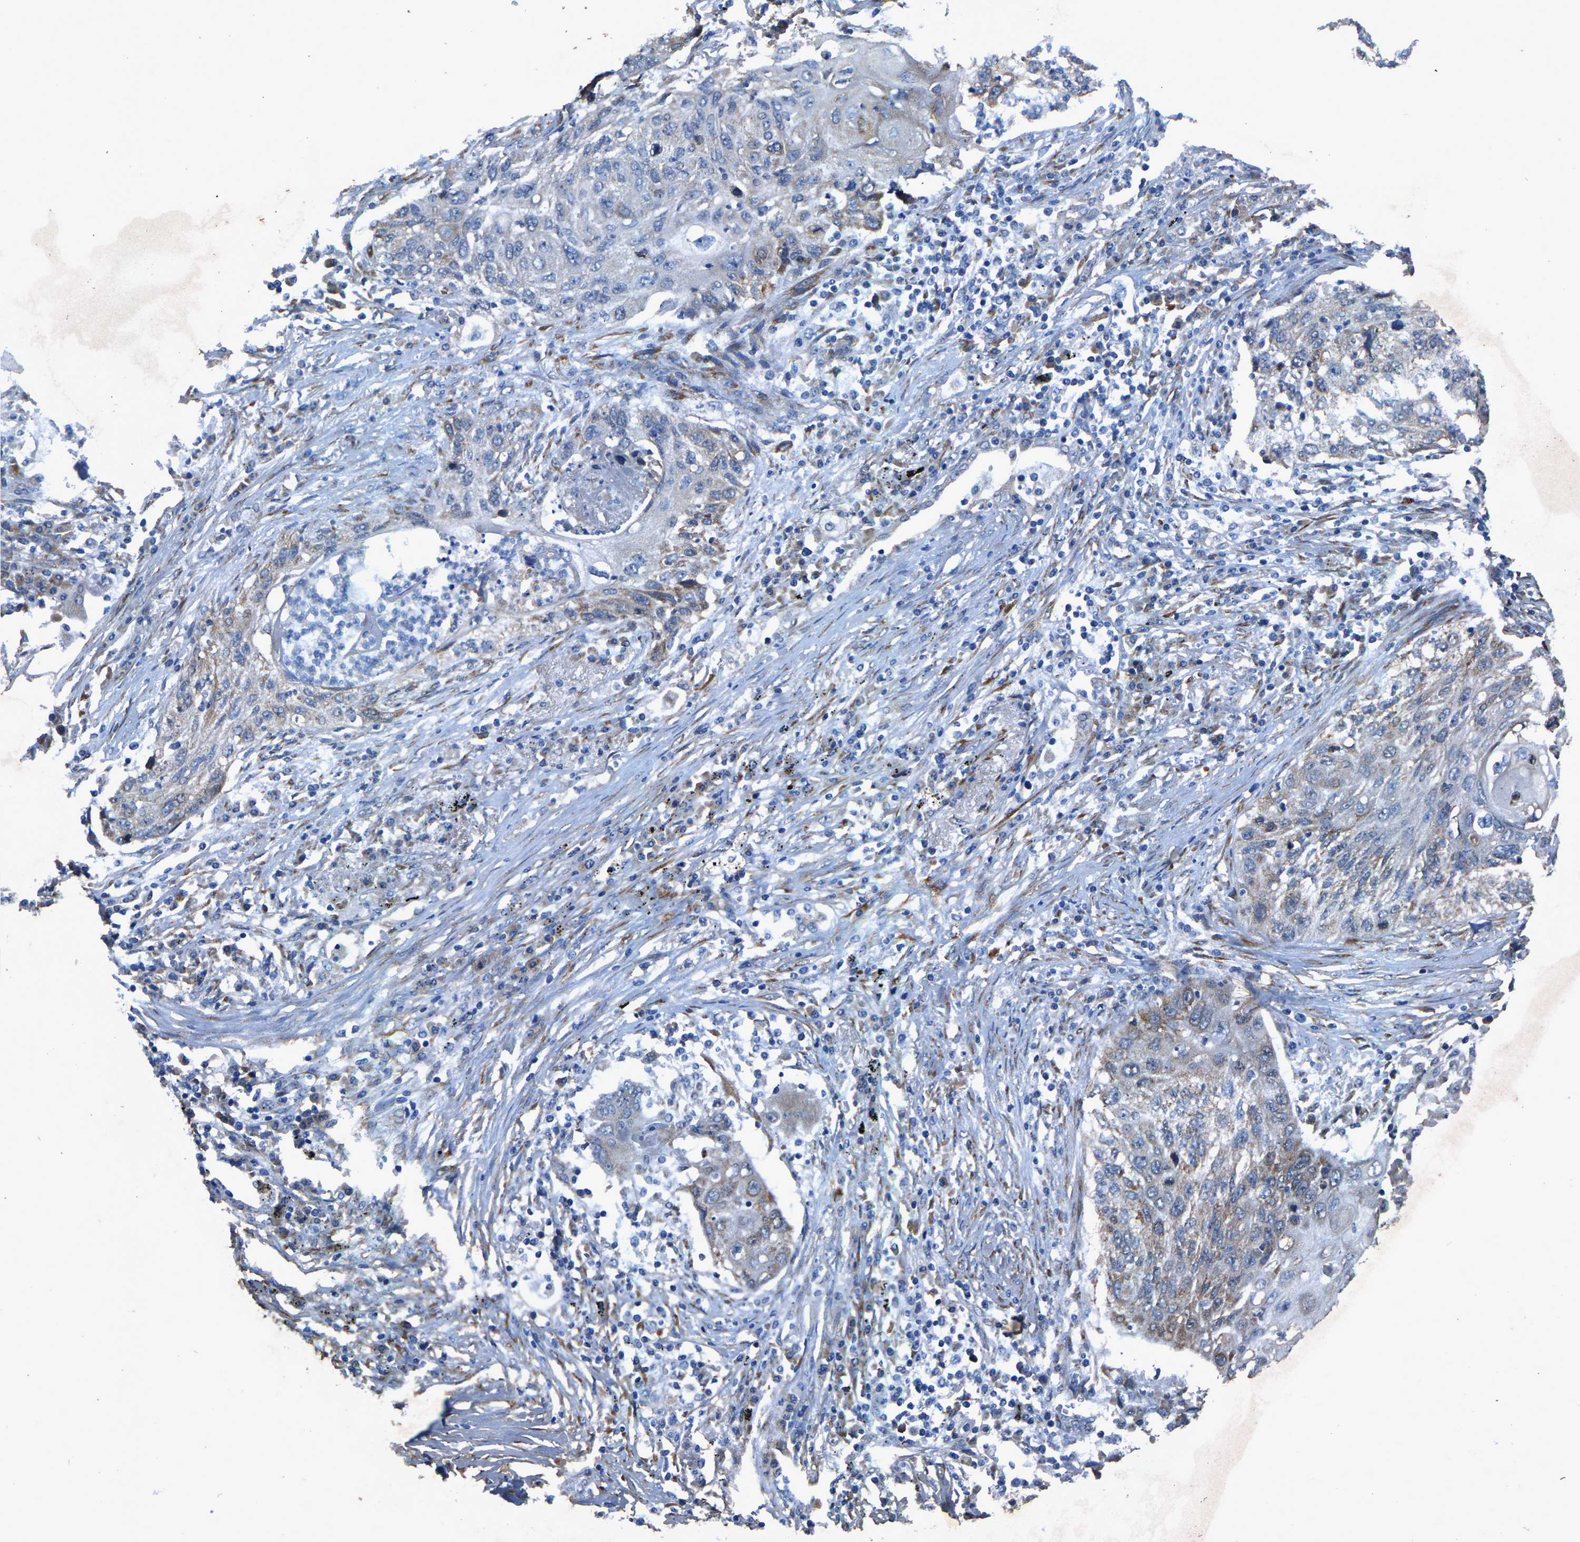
{"staining": {"intensity": "weak", "quantity": "<25%", "location": "cytoplasmic/membranous"}, "tissue": "lung cancer", "cell_type": "Tumor cells", "image_type": "cancer", "snomed": [{"axis": "morphology", "description": "Squamous cell carcinoma, NOS"}, {"axis": "topography", "description": "Lung"}], "caption": "A high-resolution image shows IHC staining of squamous cell carcinoma (lung), which exhibits no significant expression in tumor cells. Brightfield microscopy of IHC stained with DAB (brown) and hematoxylin (blue), captured at high magnification.", "gene": "PDP1", "patient": {"sex": "female", "age": 63}}